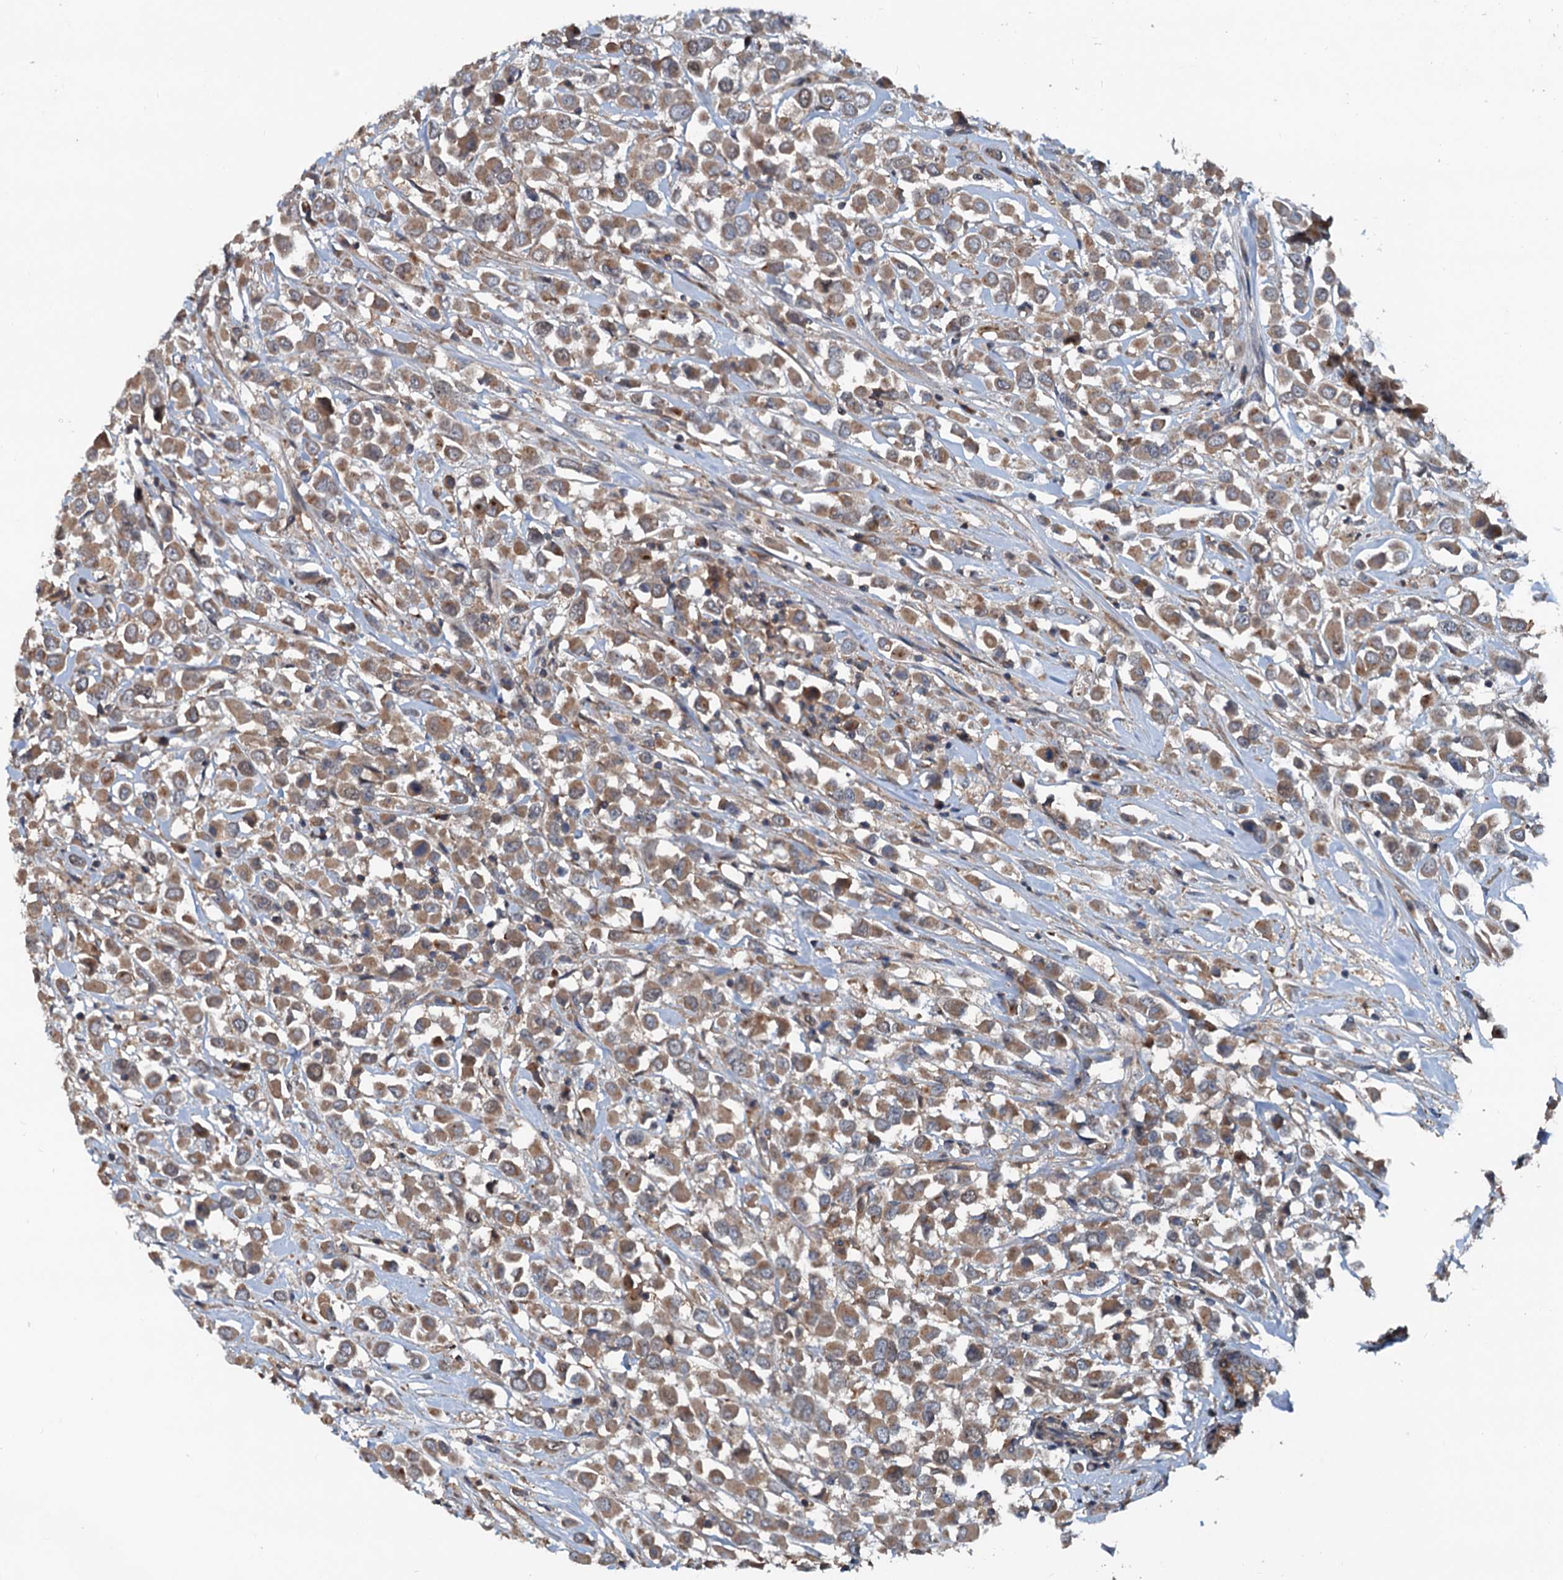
{"staining": {"intensity": "moderate", "quantity": ">75%", "location": "cytoplasmic/membranous"}, "tissue": "breast cancer", "cell_type": "Tumor cells", "image_type": "cancer", "snomed": [{"axis": "morphology", "description": "Duct carcinoma"}, {"axis": "topography", "description": "Breast"}], "caption": "This is an image of immunohistochemistry staining of breast cancer (intraductal carcinoma), which shows moderate expression in the cytoplasmic/membranous of tumor cells.", "gene": "TEDC1", "patient": {"sex": "female", "age": 61}}